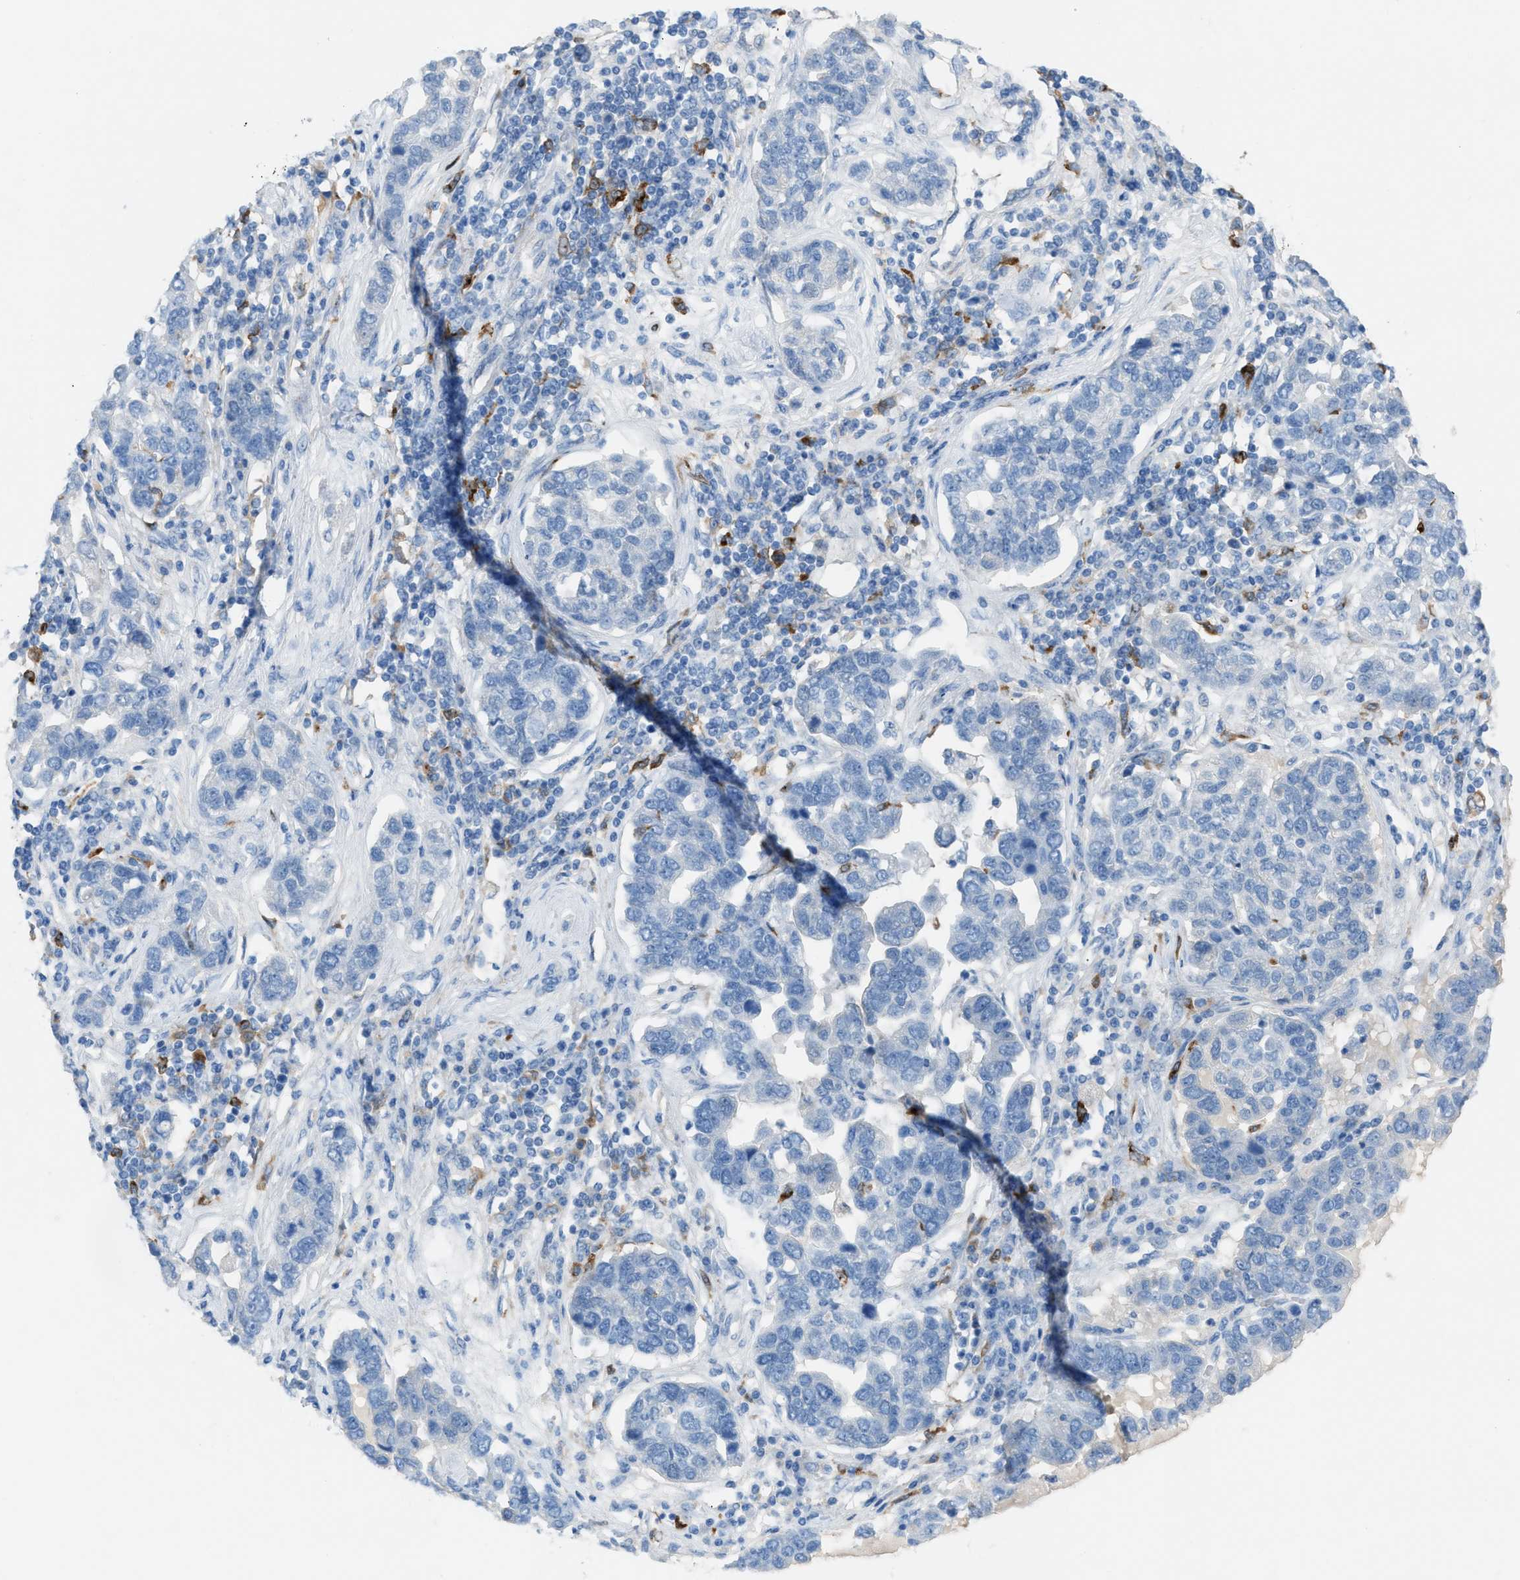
{"staining": {"intensity": "negative", "quantity": "none", "location": "none"}, "tissue": "pancreatic cancer", "cell_type": "Tumor cells", "image_type": "cancer", "snomed": [{"axis": "morphology", "description": "Adenocarcinoma, NOS"}, {"axis": "topography", "description": "Pancreas"}], "caption": "An immunohistochemistry (IHC) image of pancreatic cancer is shown. There is no staining in tumor cells of pancreatic cancer.", "gene": "CLEC10A", "patient": {"sex": "female", "age": 61}}